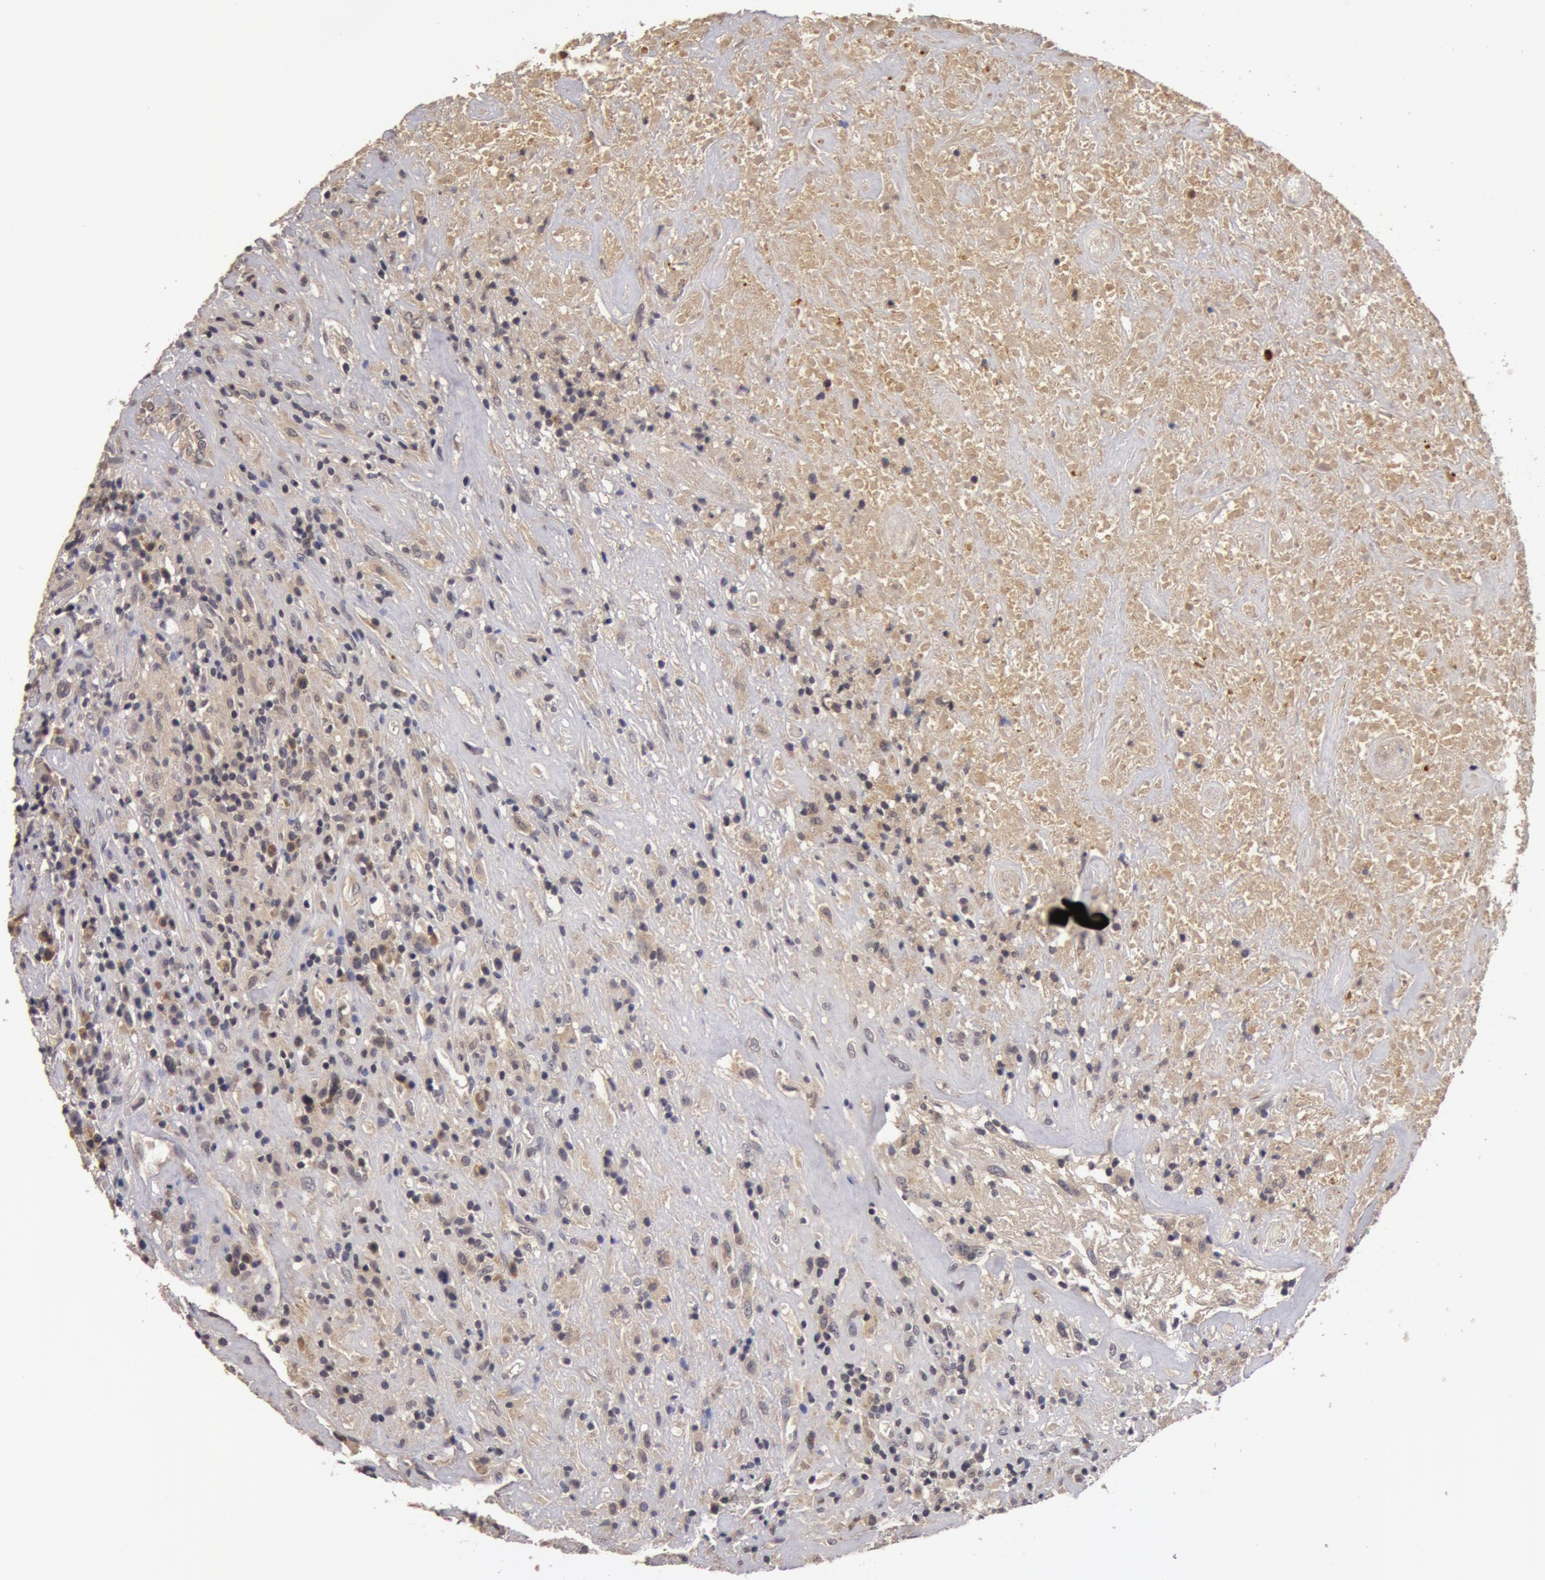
{"staining": {"intensity": "weak", "quantity": "25%-75%", "location": "cytoplasmic/membranous"}, "tissue": "lymphoma", "cell_type": "Tumor cells", "image_type": "cancer", "snomed": [{"axis": "morphology", "description": "Hodgkin's disease, NOS"}, {"axis": "topography", "description": "Lymph node"}], "caption": "Immunohistochemistry (DAB (3,3'-diaminobenzidine)) staining of human Hodgkin's disease displays weak cytoplasmic/membranous protein staining in about 25%-75% of tumor cells.", "gene": "BCHE", "patient": {"sex": "male", "age": 46}}